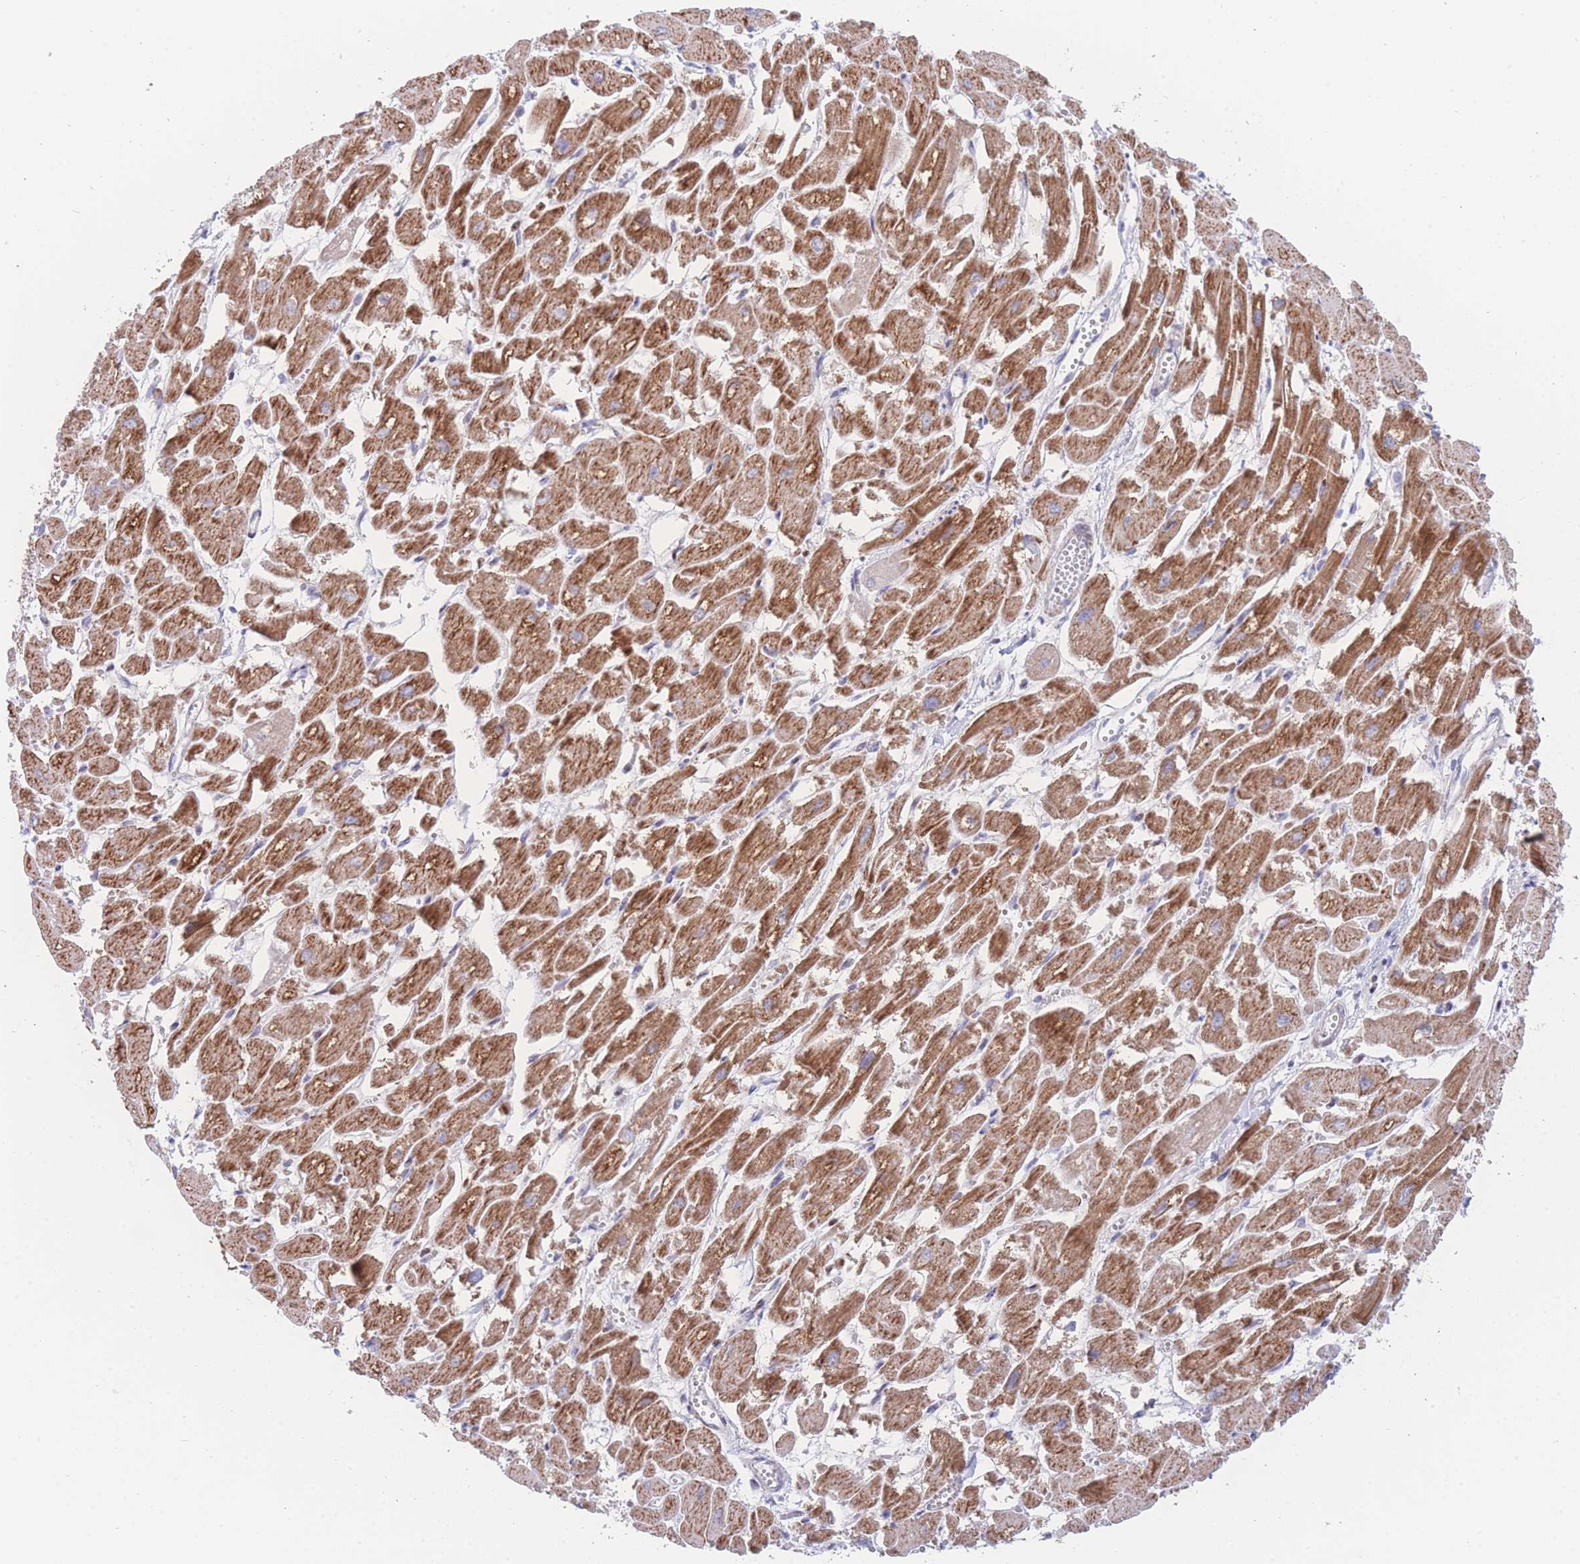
{"staining": {"intensity": "moderate", "quantity": ">75%", "location": "cytoplasmic/membranous"}, "tissue": "heart muscle", "cell_type": "Cardiomyocytes", "image_type": "normal", "snomed": [{"axis": "morphology", "description": "Normal tissue, NOS"}, {"axis": "topography", "description": "Heart"}], "caption": "Brown immunohistochemical staining in unremarkable human heart muscle shows moderate cytoplasmic/membranous staining in approximately >75% of cardiomyocytes.", "gene": "GPAM", "patient": {"sex": "male", "age": 54}}